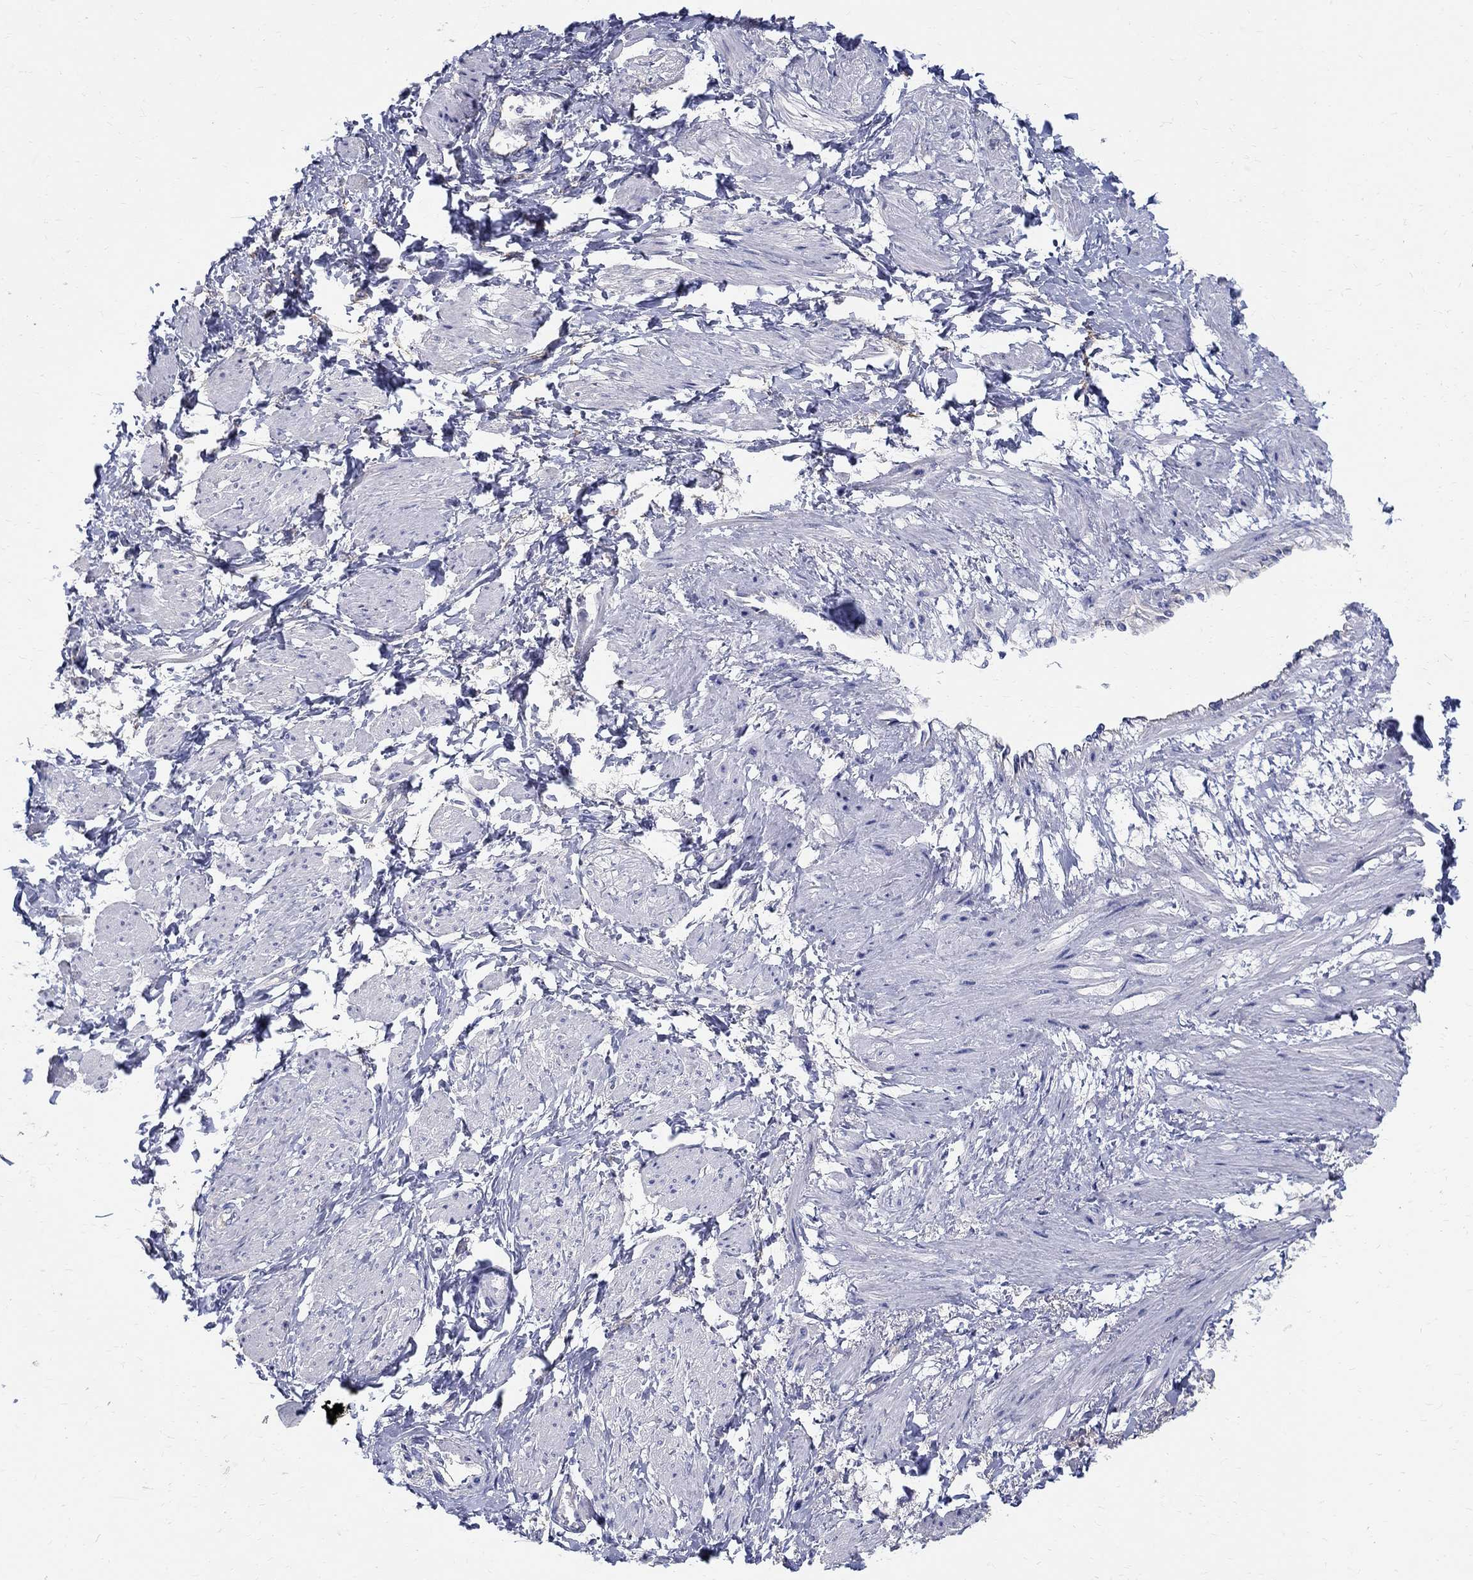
{"staining": {"intensity": "negative", "quantity": "none", "location": "none"}, "tissue": "smooth muscle", "cell_type": "Smooth muscle cells", "image_type": "normal", "snomed": [{"axis": "morphology", "description": "Normal tissue, NOS"}, {"axis": "topography", "description": "Smooth muscle"}, {"axis": "topography", "description": "Uterus"}], "caption": "DAB immunohistochemical staining of normal human smooth muscle shows no significant expression in smooth muscle cells.", "gene": "SOX2", "patient": {"sex": "female", "age": 39}}